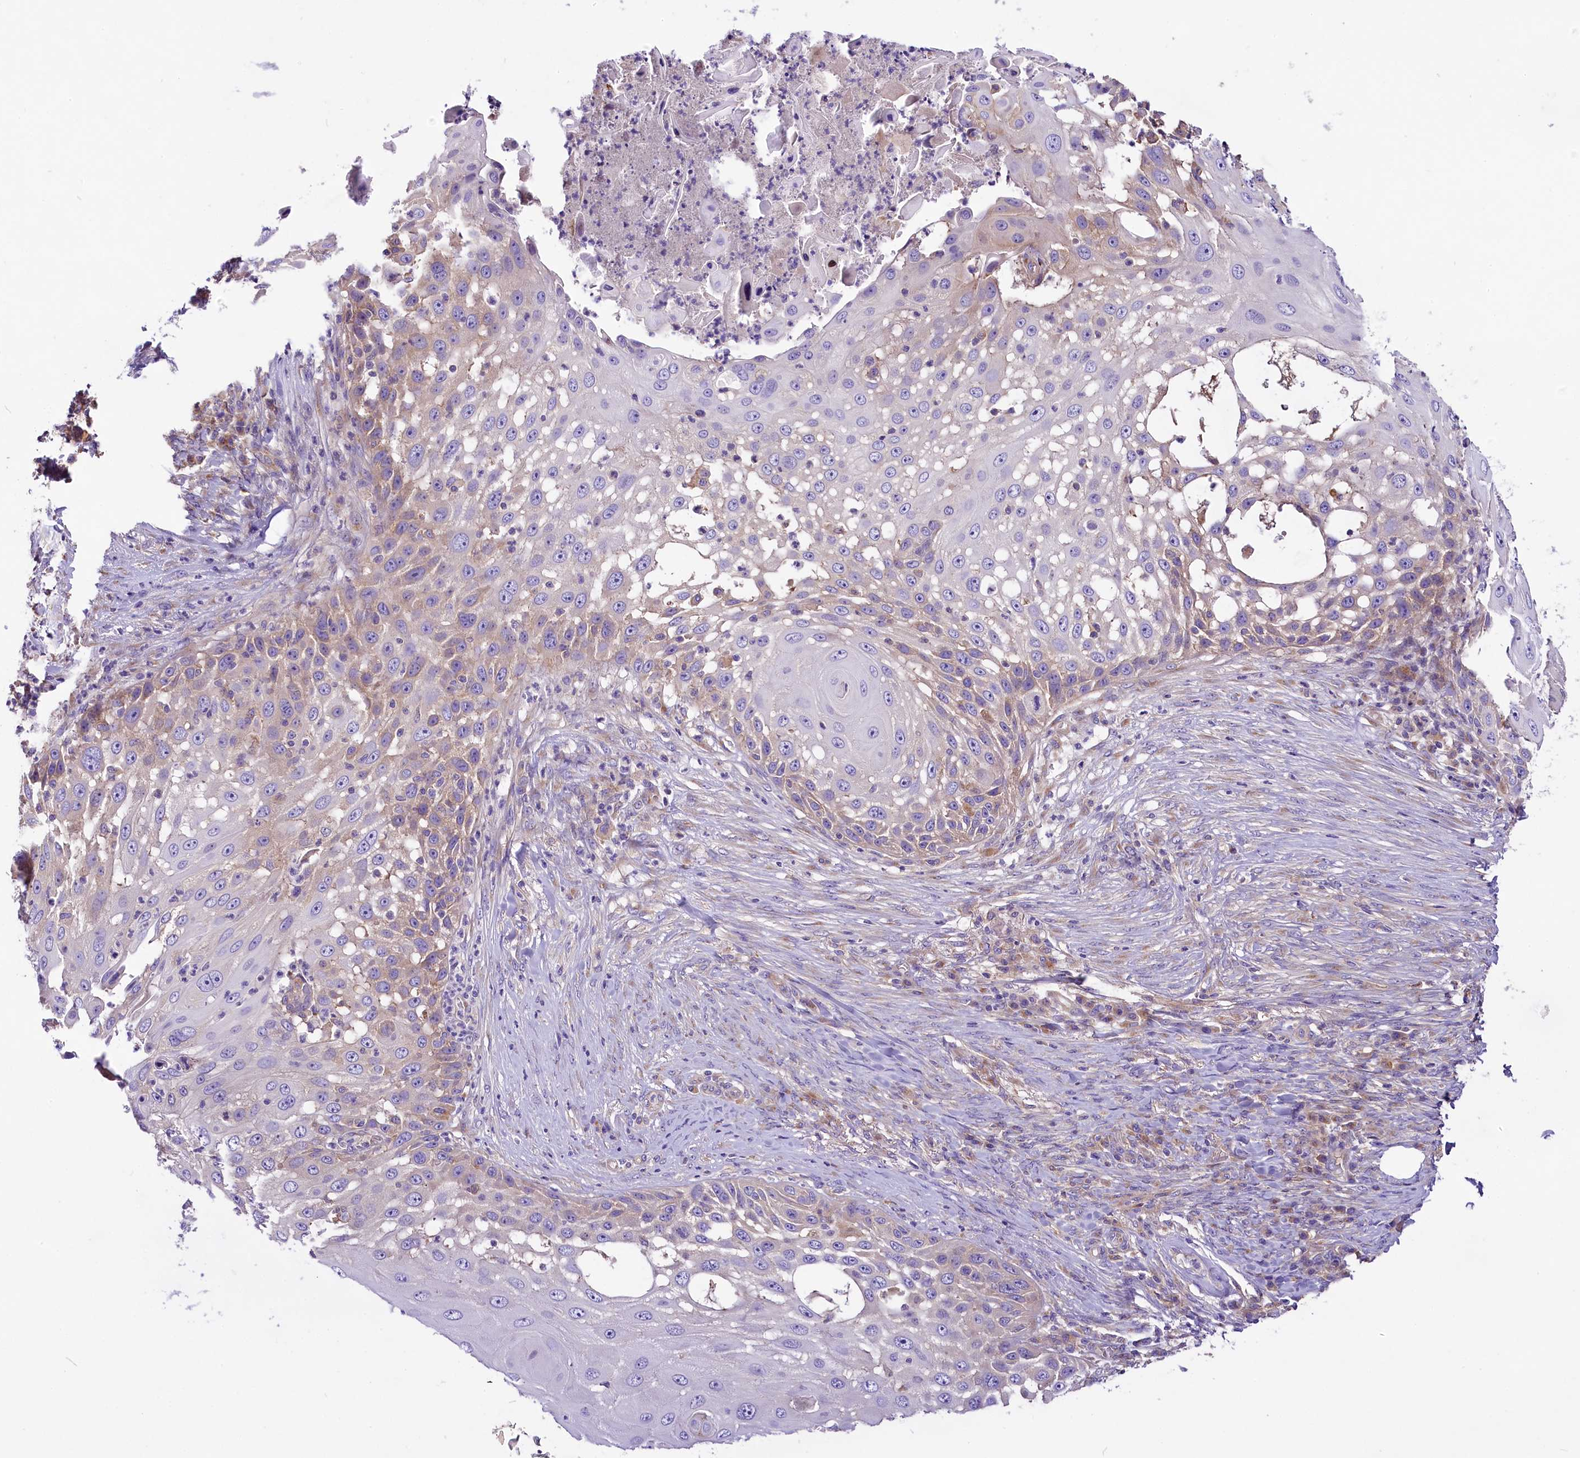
{"staining": {"intensity": "negative", "quantity": "none", "location": "none"}, "tissue": "skin cancer", "cell_type": "Tumor cells", "image_type": "cancer", "snomed": [{"axis": "morphology", "description": "Squamous cell carcinoma, NOS"}, {"axis": "topography", "description": "Skin"}], "caption": "Photomicrograph shows no protein staining in tumor cells of skin cancer (squamous cell carcinoma) tissue.", "gene": "PEMT", "patient": {"sex": "female", "age": 44}}